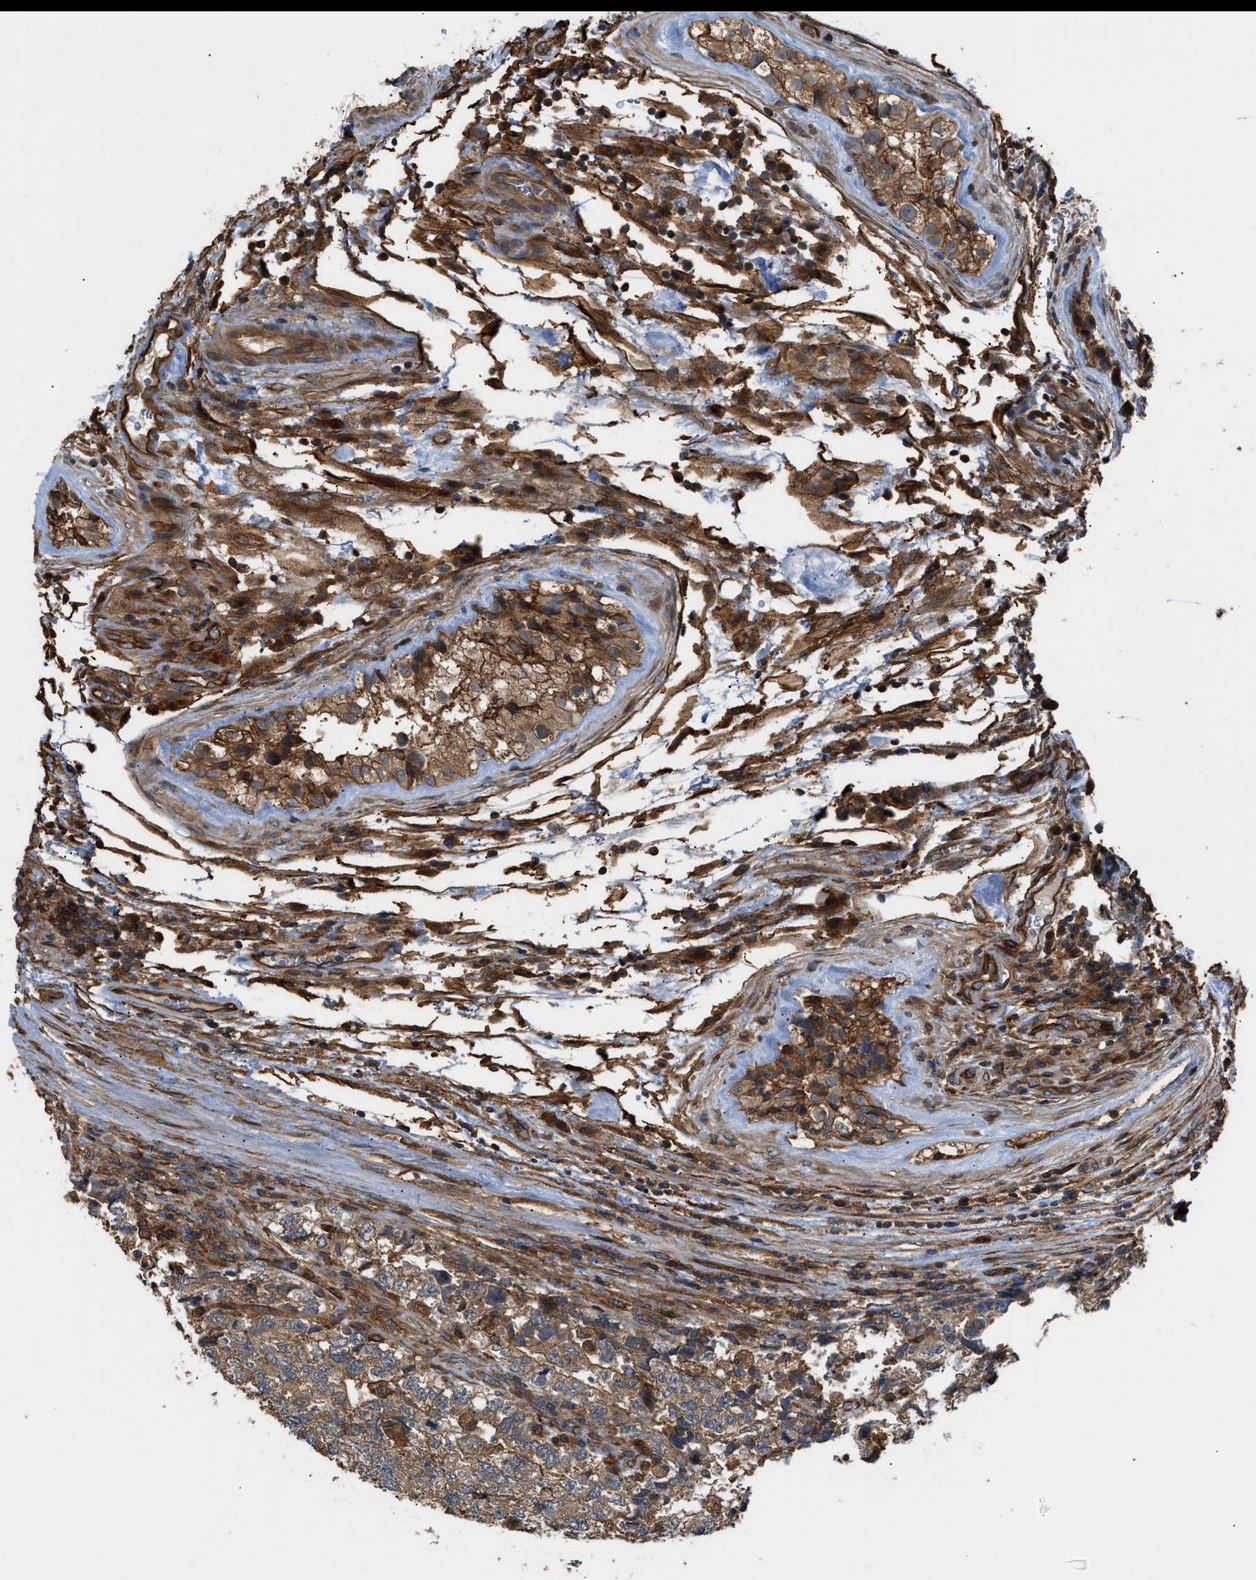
{"staining": {"intensity": "moderate", "quantity": ">75%", "location": "cytoplasmic/membranous"}, "tissue": "testis cancer", "cell_type": "Tumor cells", "image_type": "cancer", "snomed": [{"axis": "morphology", "description": "Carcinoma, Embryonal, NOS"}, {"axis": "topography", "description": "Testis"}], "caption": "Tumor cells demonstrate medium levels of moderate cytoplasmic/membranous staining in approximately >75% of cells in testis cancer (embryonal carcinoma).", "gene": "DDHD2", "patient": {"sex": "male", "age": 36}}